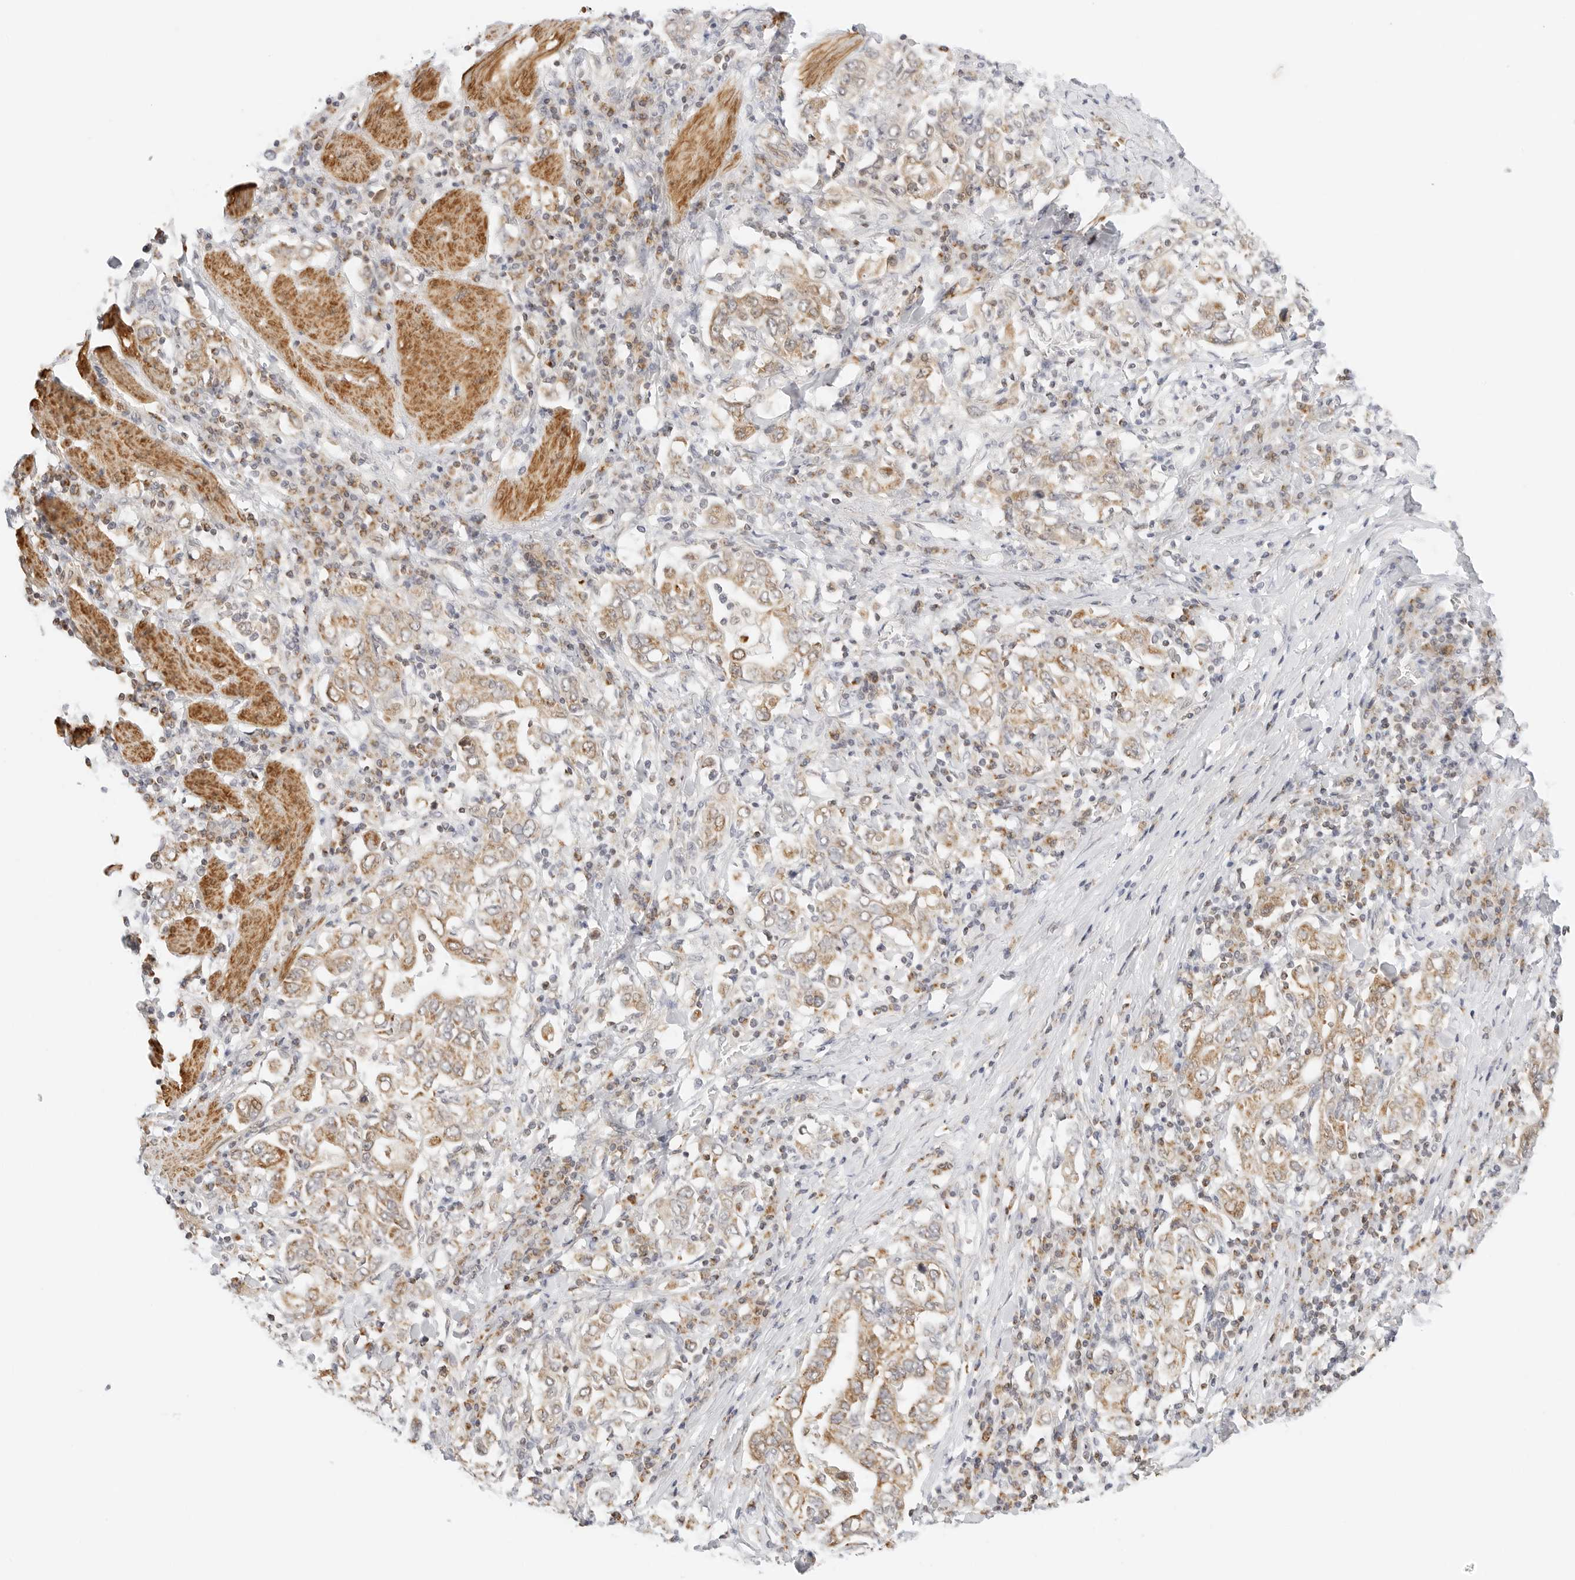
{"staining": {"intensity": "weak", "quantity": ">75%", "location": "cytoplasmic/membranous"}, "tissue": "stomach cancer", "cell_type": "Tumor cells", "image_type": "cancer", "snomed": [{"axis": "morphology", "description": "Adenocarcinoma, NOS"}, {"axis": "topography", "description": "Stomach, upper"}], "caption": "Protein staining of adenocarcinoma (stomach) tissue reveals weak cytoplasmic/membranous expression in about >75% of tumor cells.", "gene": "GORAB", "patient": {"sex": "male", "age": 62}}